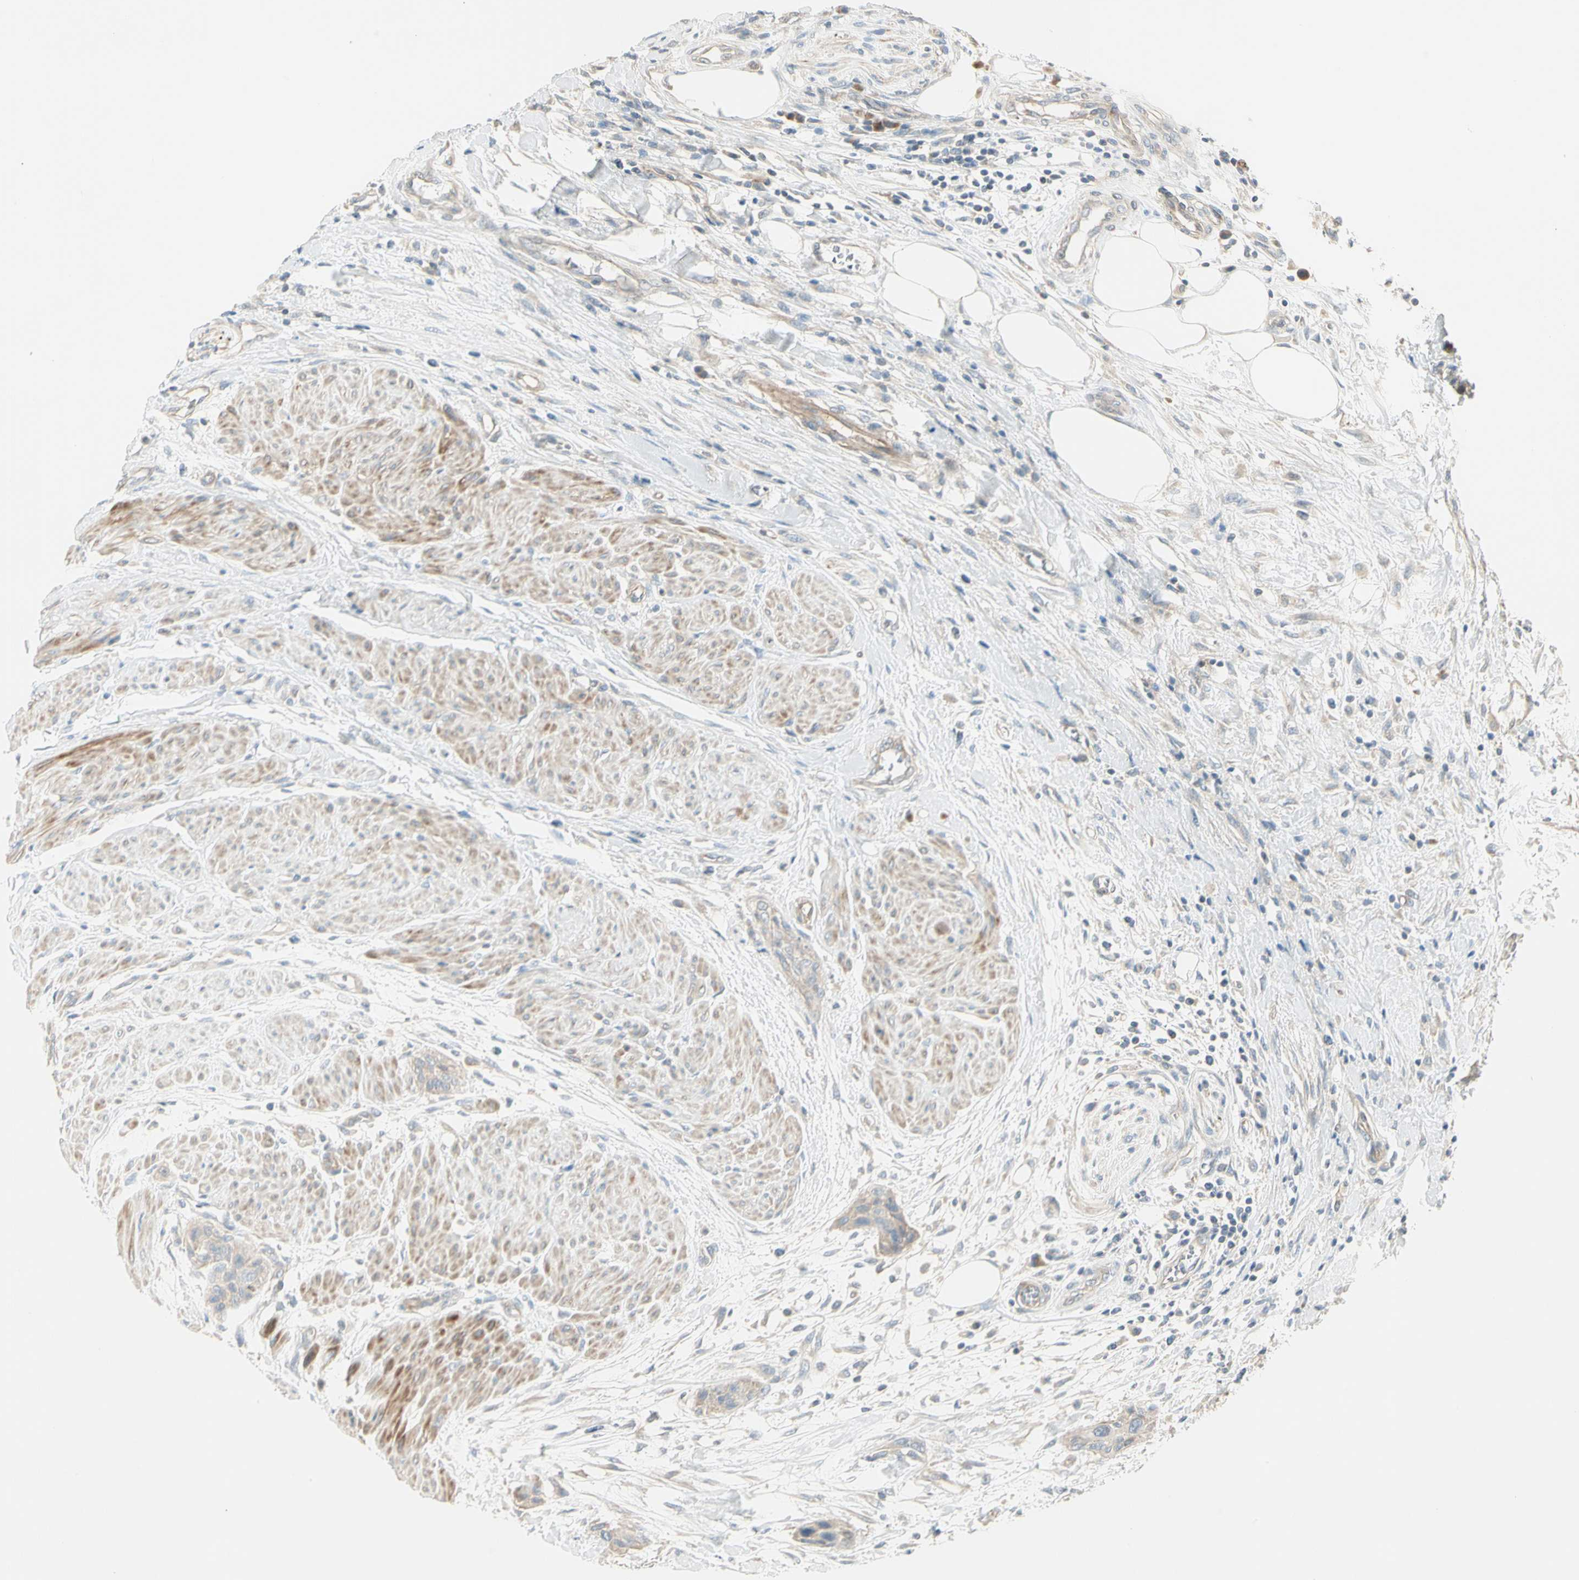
{"staining": {"intensity": "weak", "quantity": "25%-75%", "location": "cytoplasmic/membranous"}, "tissue": "urothelial cancer", "cell_type": "Tumor cells", "image_type": "cancer", "snomed": [{"axis": "morphology", "description": "Urothelial carcinoma, High grade"}, {"axis": "topography", "description": "Urinary bladder"}], "caption": "High-grade urothelial carcinoma tissue exhibits weak cytoplasmic/membranous staining in about 25%-75% of tumor cells, visualized by immunohistochemistry.", "gene": "ADGRA3", "patient": {"sex": "male", "age": 35}}